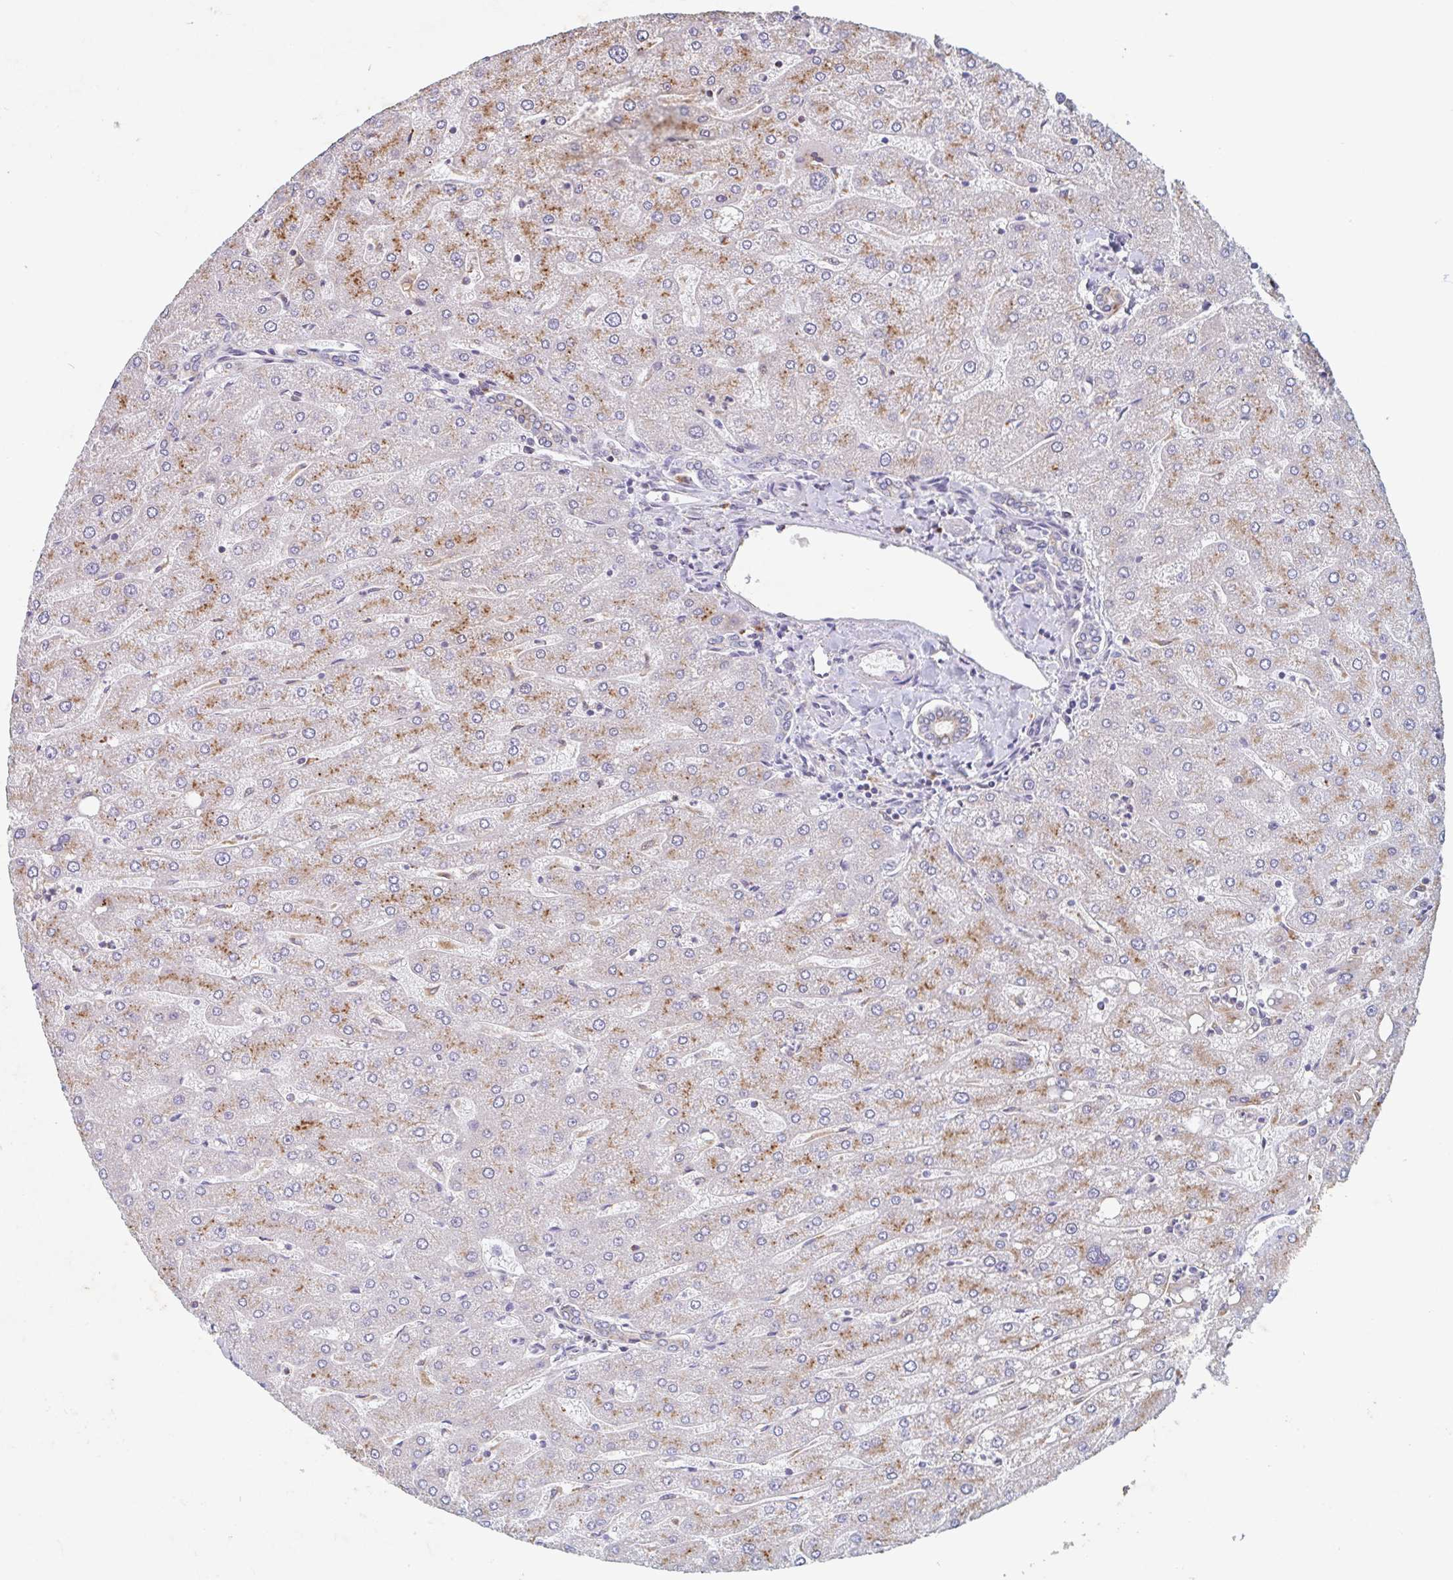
{"staining": {"intensity": "weak", "quantity": "25%-75%", "location": "cytoplasmic/membranous"}, "tissue": "liver", "cell_type": "Cholangiocytes", "image_type": "normal", "snomed": [{"axis": "morphology", "description": "Normal tissue, NOS"}, {"axis": "topography", "description": "Liver"}], "caption": "Liver stained for a protein exhibits weak cytoplasmic/membranous positivity in cholangiocytes. The staining was performed using DAB (3,3'-diaminobenzidine), with brown indicating positive protein expression. Nuclei are stained blue with hematoxylin.", "gene": "MANBA", "patient": {"sex": "male", "age": 67}}